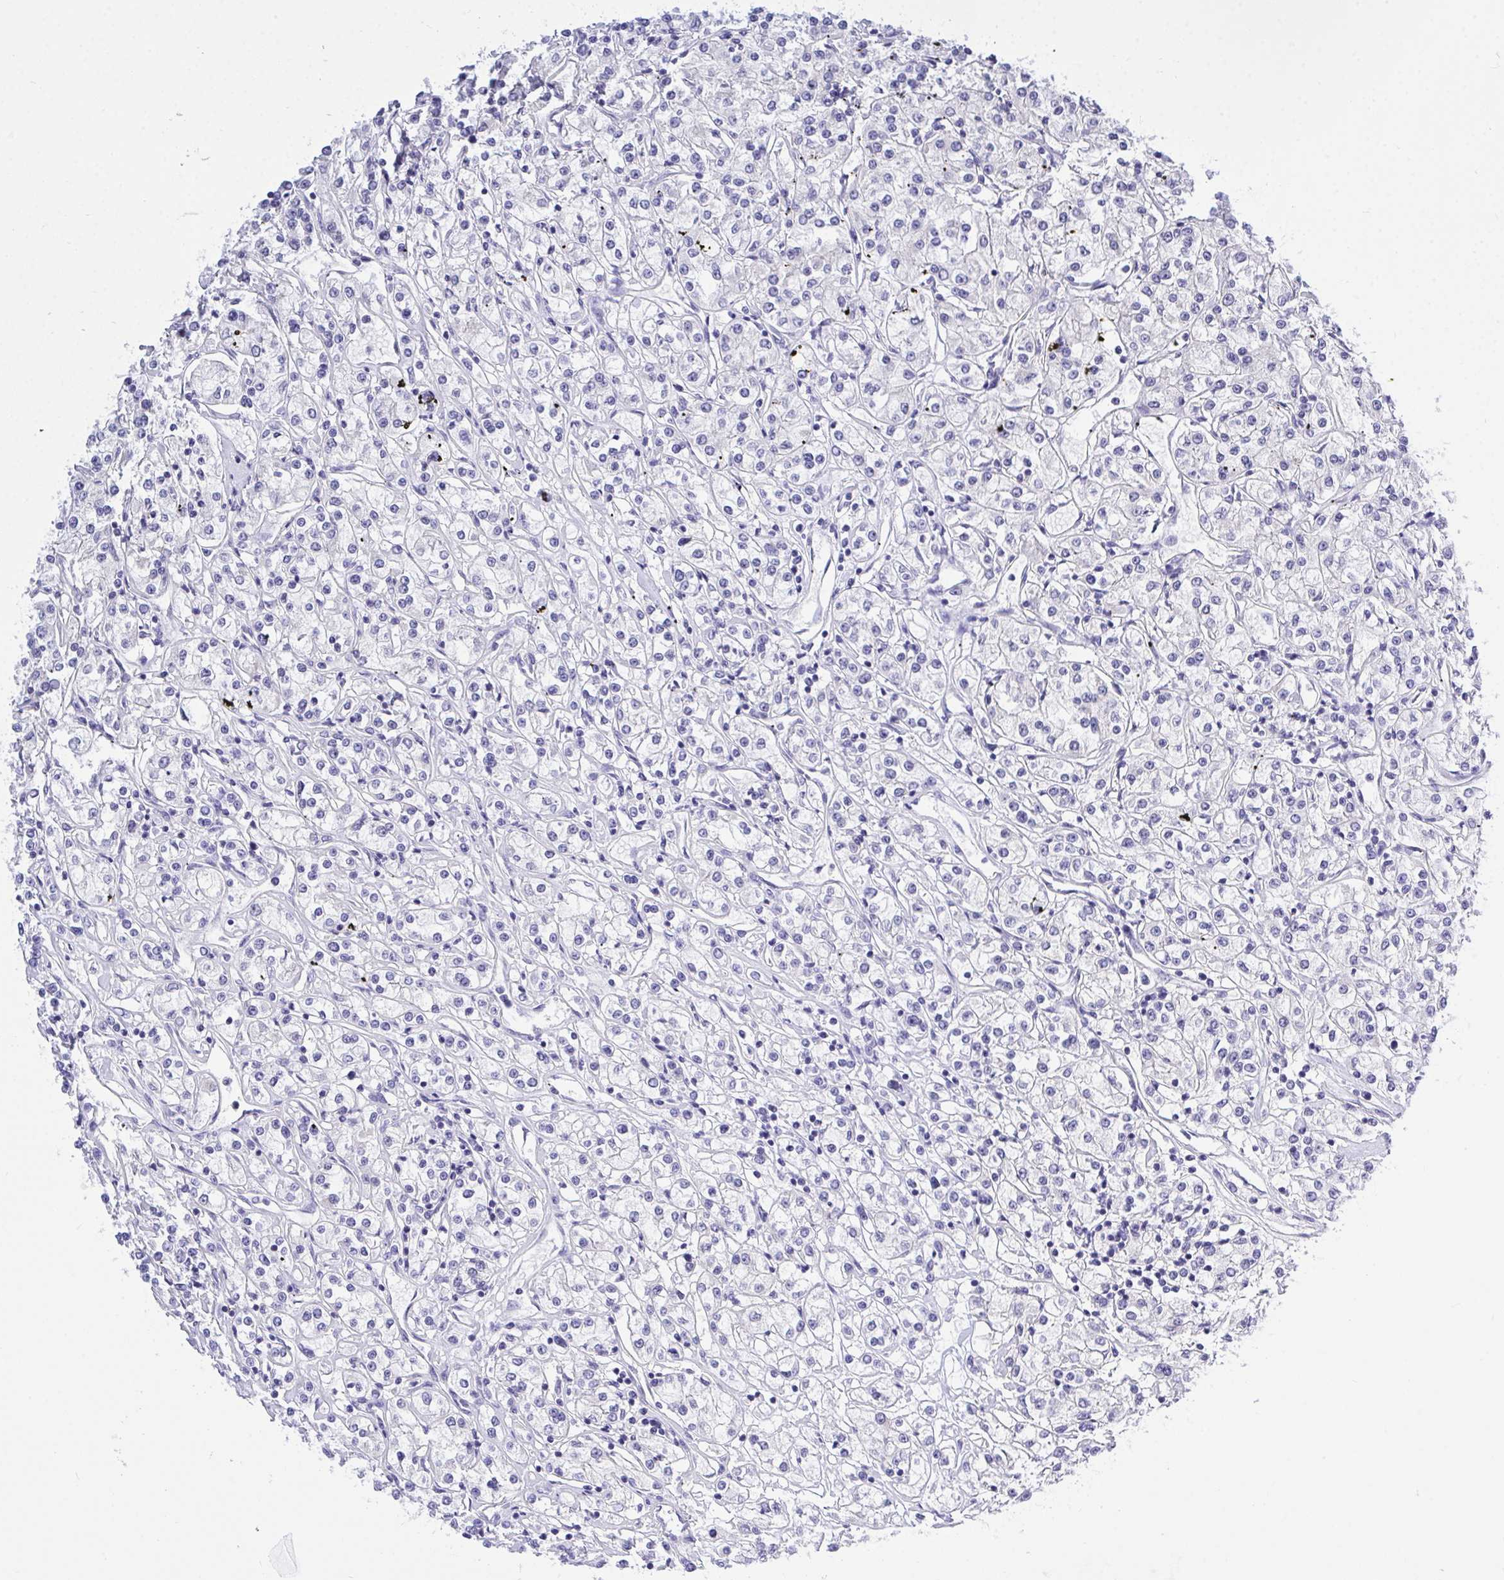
{"staining": {"intensity": "negative", "quantity": "none", "location": "none"}, "tissue": "renal cancer", "cell_type": "Tumor cells", "image_type": "cancer", "snomed": [{"axis": "morphology", "description": "Adenocarcinoma, NOS"}, {"axis": "topography", "description": "Kidney"}], "caption": "Immunohistochemical staining of human renal adenocarcinoma demonstrates no significant expression in tumor cells.", "gene": "THOP1", "patient": {"sex": "female", "age": 59}}